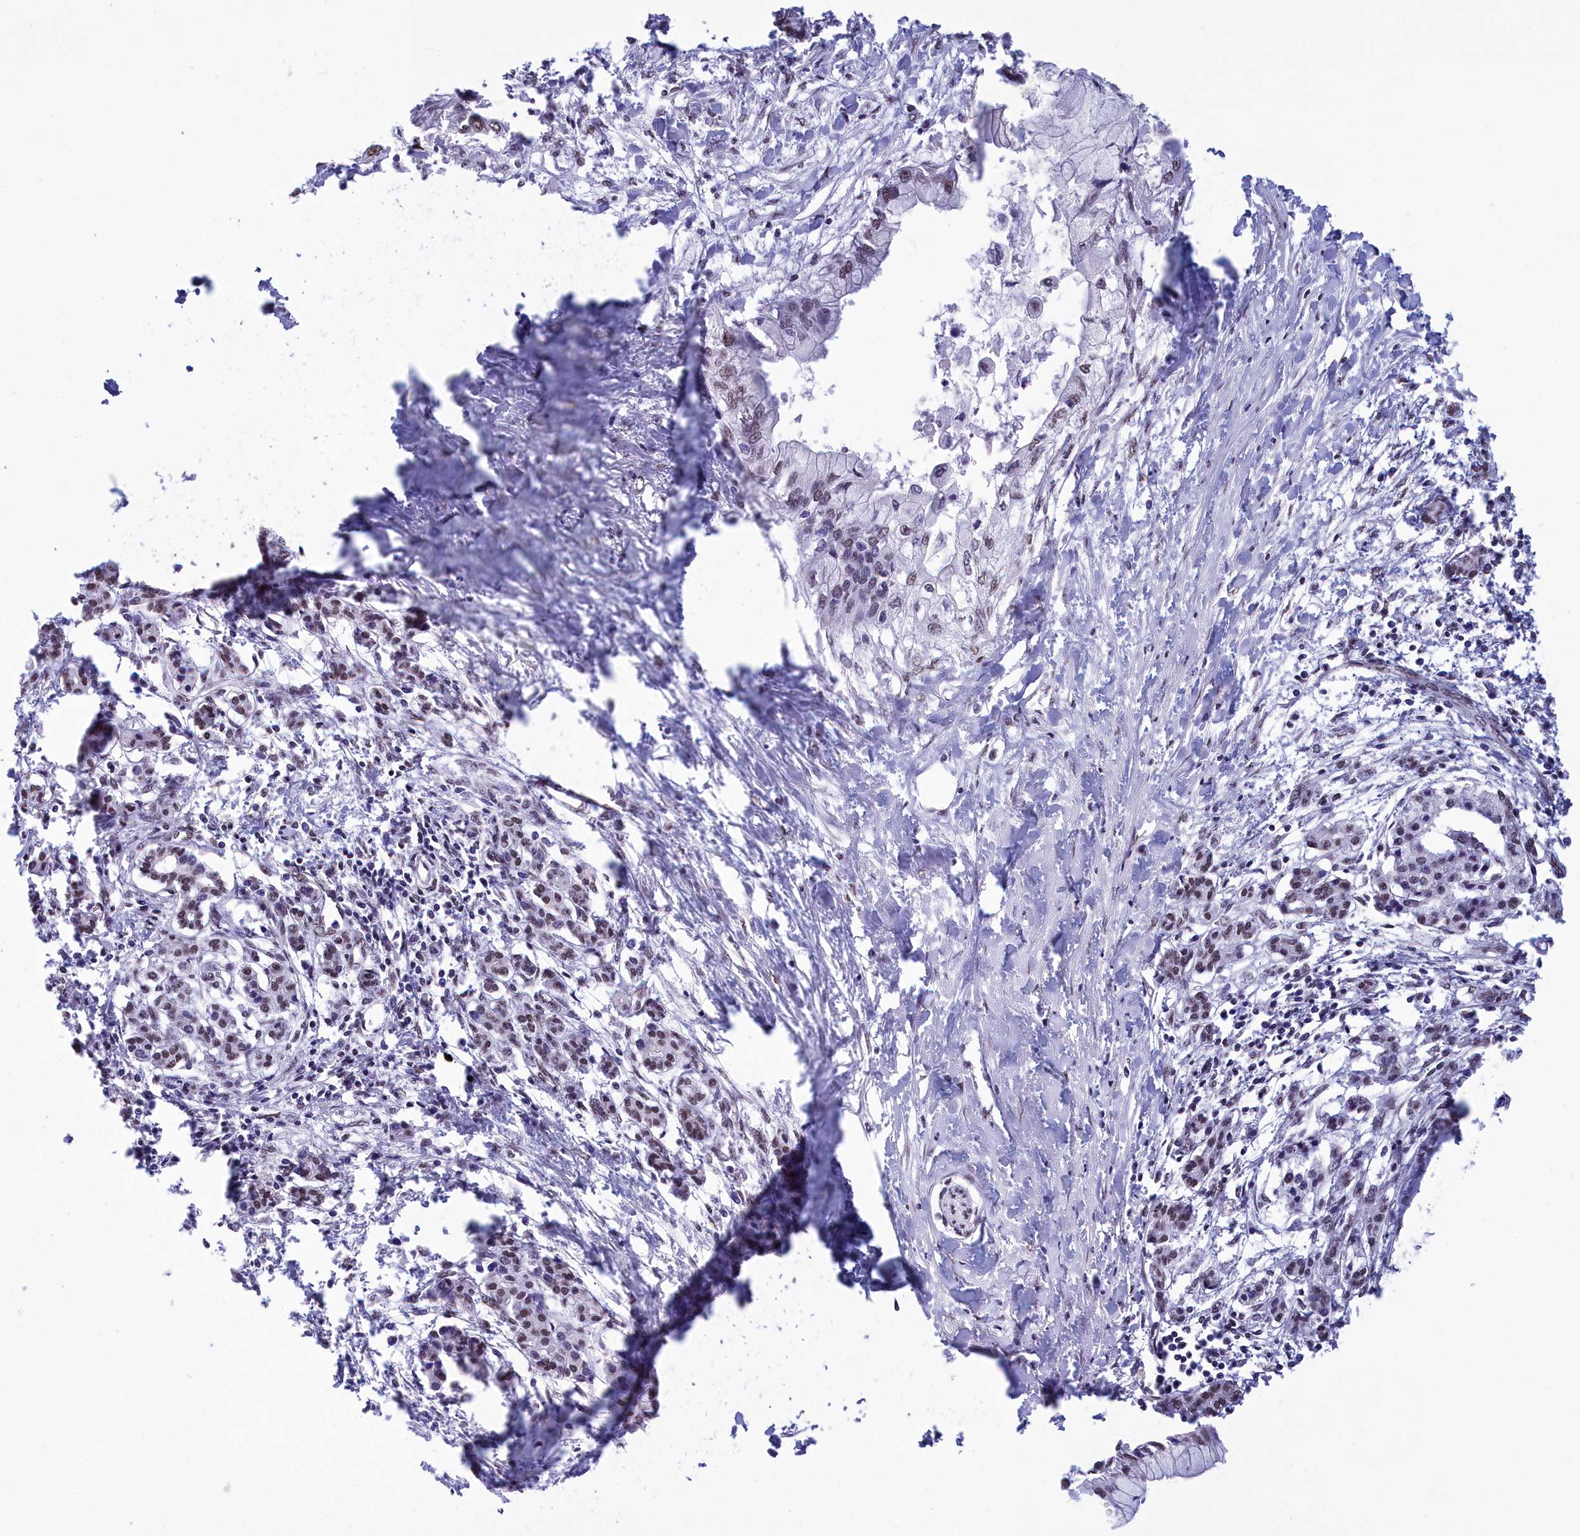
{"staining": {"intensity": "weak", "quantity": "<25%", "location": "nuclear"}, "tissue": "pancreatic cancer", "cell_type": "Tumor cells", "image_type": "cancer", "snomed": [{"axis": "morphology", "description": "Adenocarcinoma, NOS"}, {"axis": "topography", "description": "Pancreas"}], "caption": "High power microscopy histopathology image of an IHC photomicrograph of pancreatic cancer (adenocarcinoma), revealing no significant positivity in tumor cells.", "gene": "CDC26", "patient": {"sex": "male", "age": 48}}